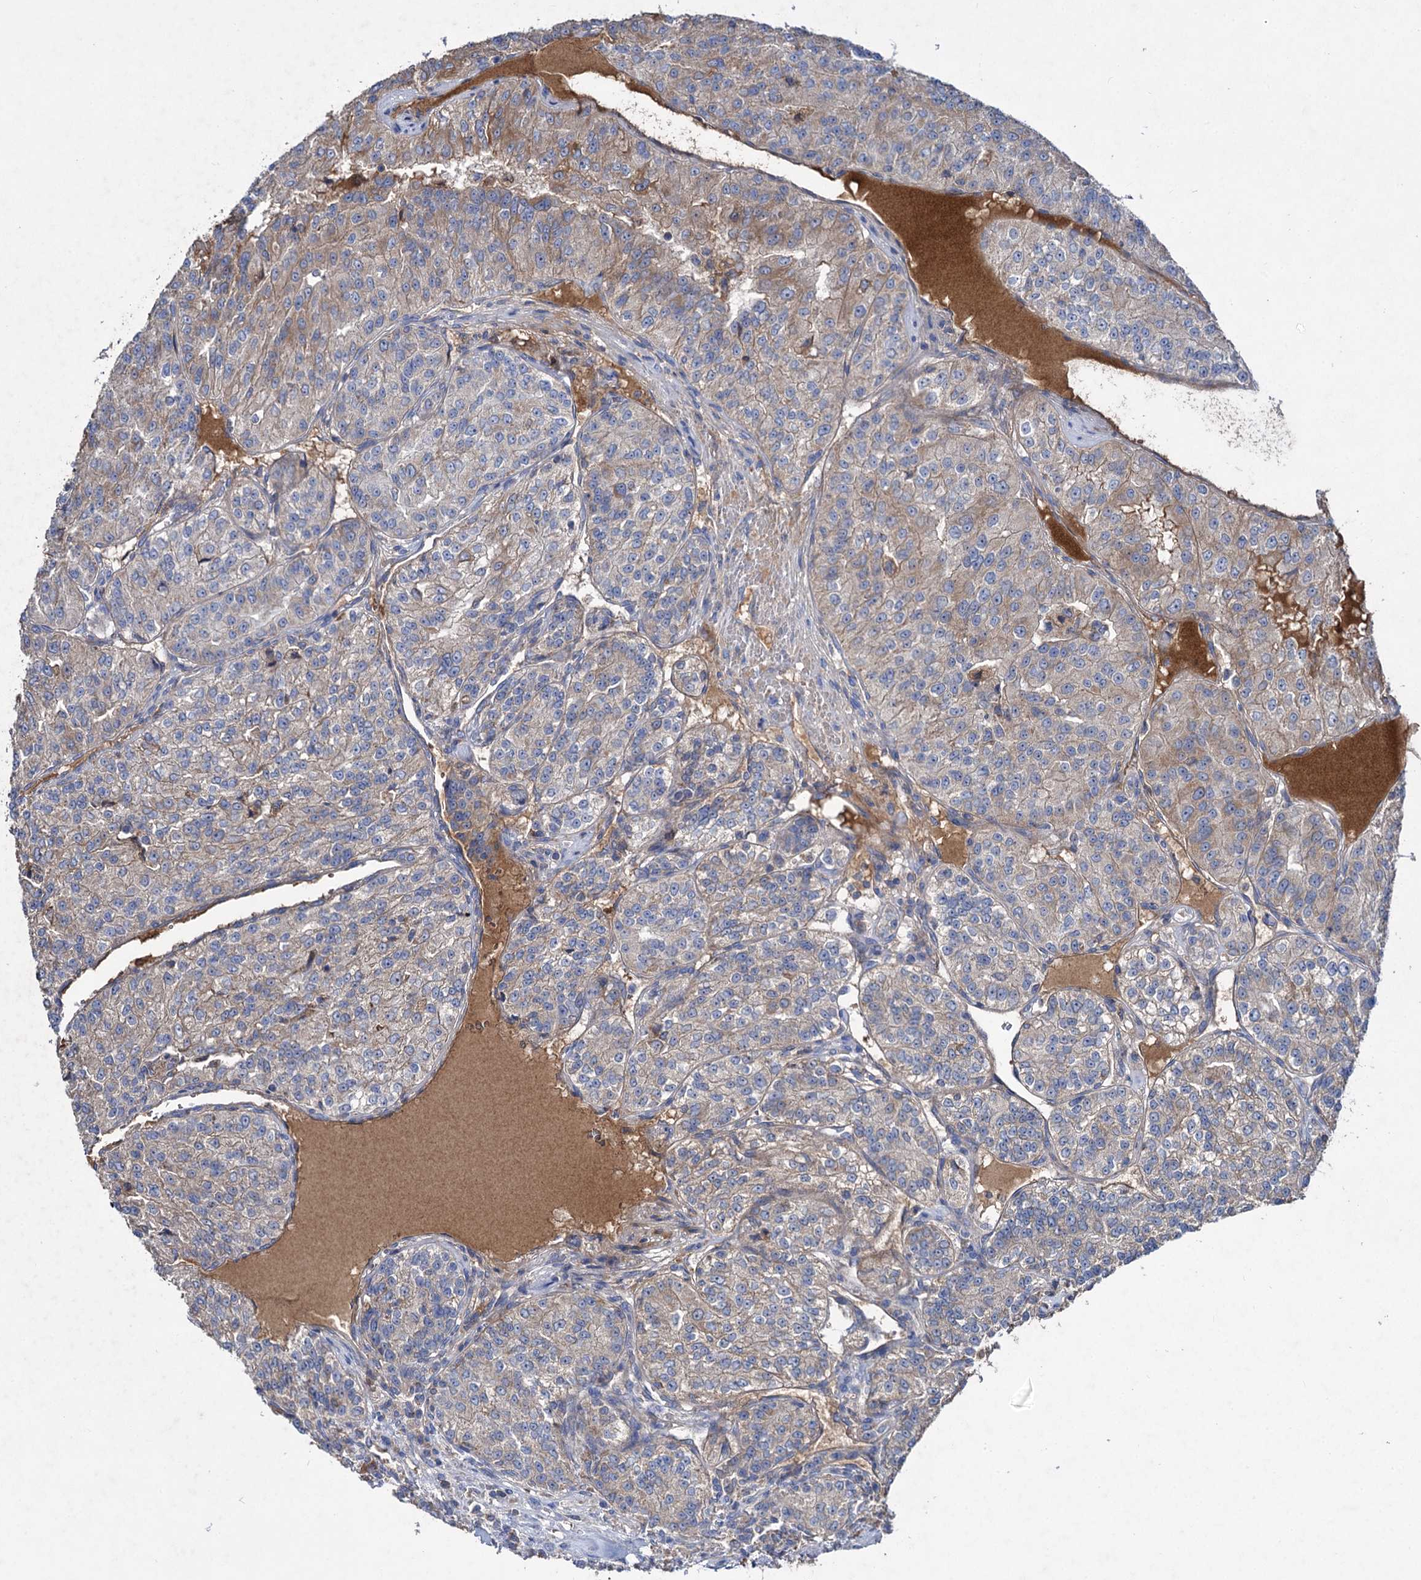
{"staining": {"intensity": "weak", "quantity": "25%-75%", "location": "cytoplasmic/membranous"}, "tissue": "renal cancer", "cell_type": "Tumor cells", "image_type": "cancer", "snomed": [{"axis": "morphology", "description": "Adenocarcinoma, NOS"}, {"axis": "topography", "description": "Kidney"}], "caption": "Immunohistochemical staining of human adenocarcinoma (renal) displays weak cytoplasmic/membranous protein expression in about 25%-75% of tumor cells.", "gene": "CLPB", "patient": {"sex": "female", "age": 63}}